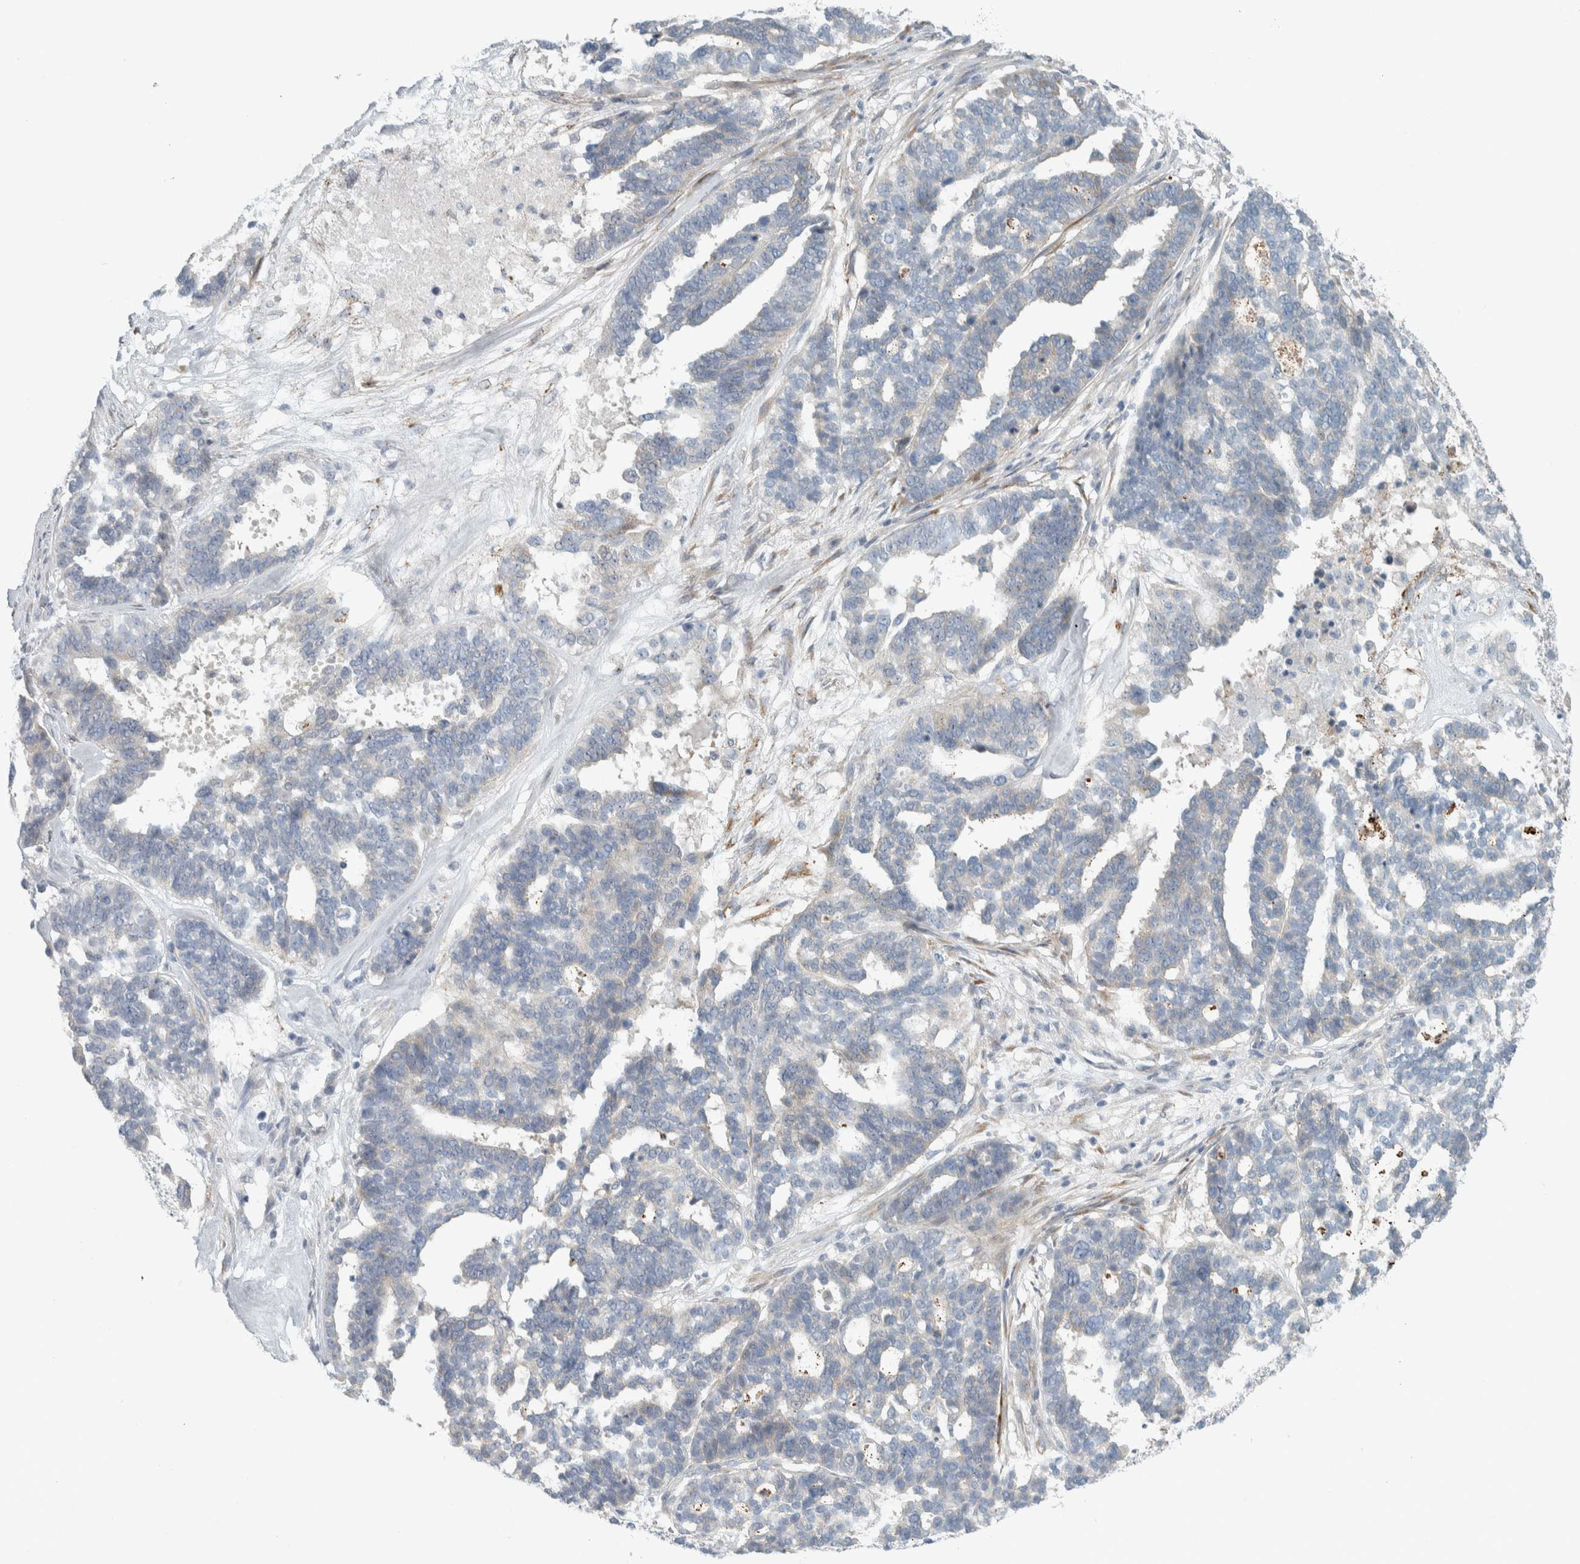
{"staining": {"intensity": "weak", "quantity": "<25%", "location": "cytoplasmic/membranous"}, "tissue": "ovarian cancer", "cell_type": "Tumor cells", "image_type": "cancer", "snomed": [{"axis": "morphology", "description": "Cystadenocarcinoma, serous, NOS"}, {"axis": "topography", "description": "Ovary"}], "caption": "Image shows no significant protein positivity in tumor cells of ovarian serous cystadenocarcinoma.", "gene": "HGS", "patient": {"sex": "female", "age": 59}}